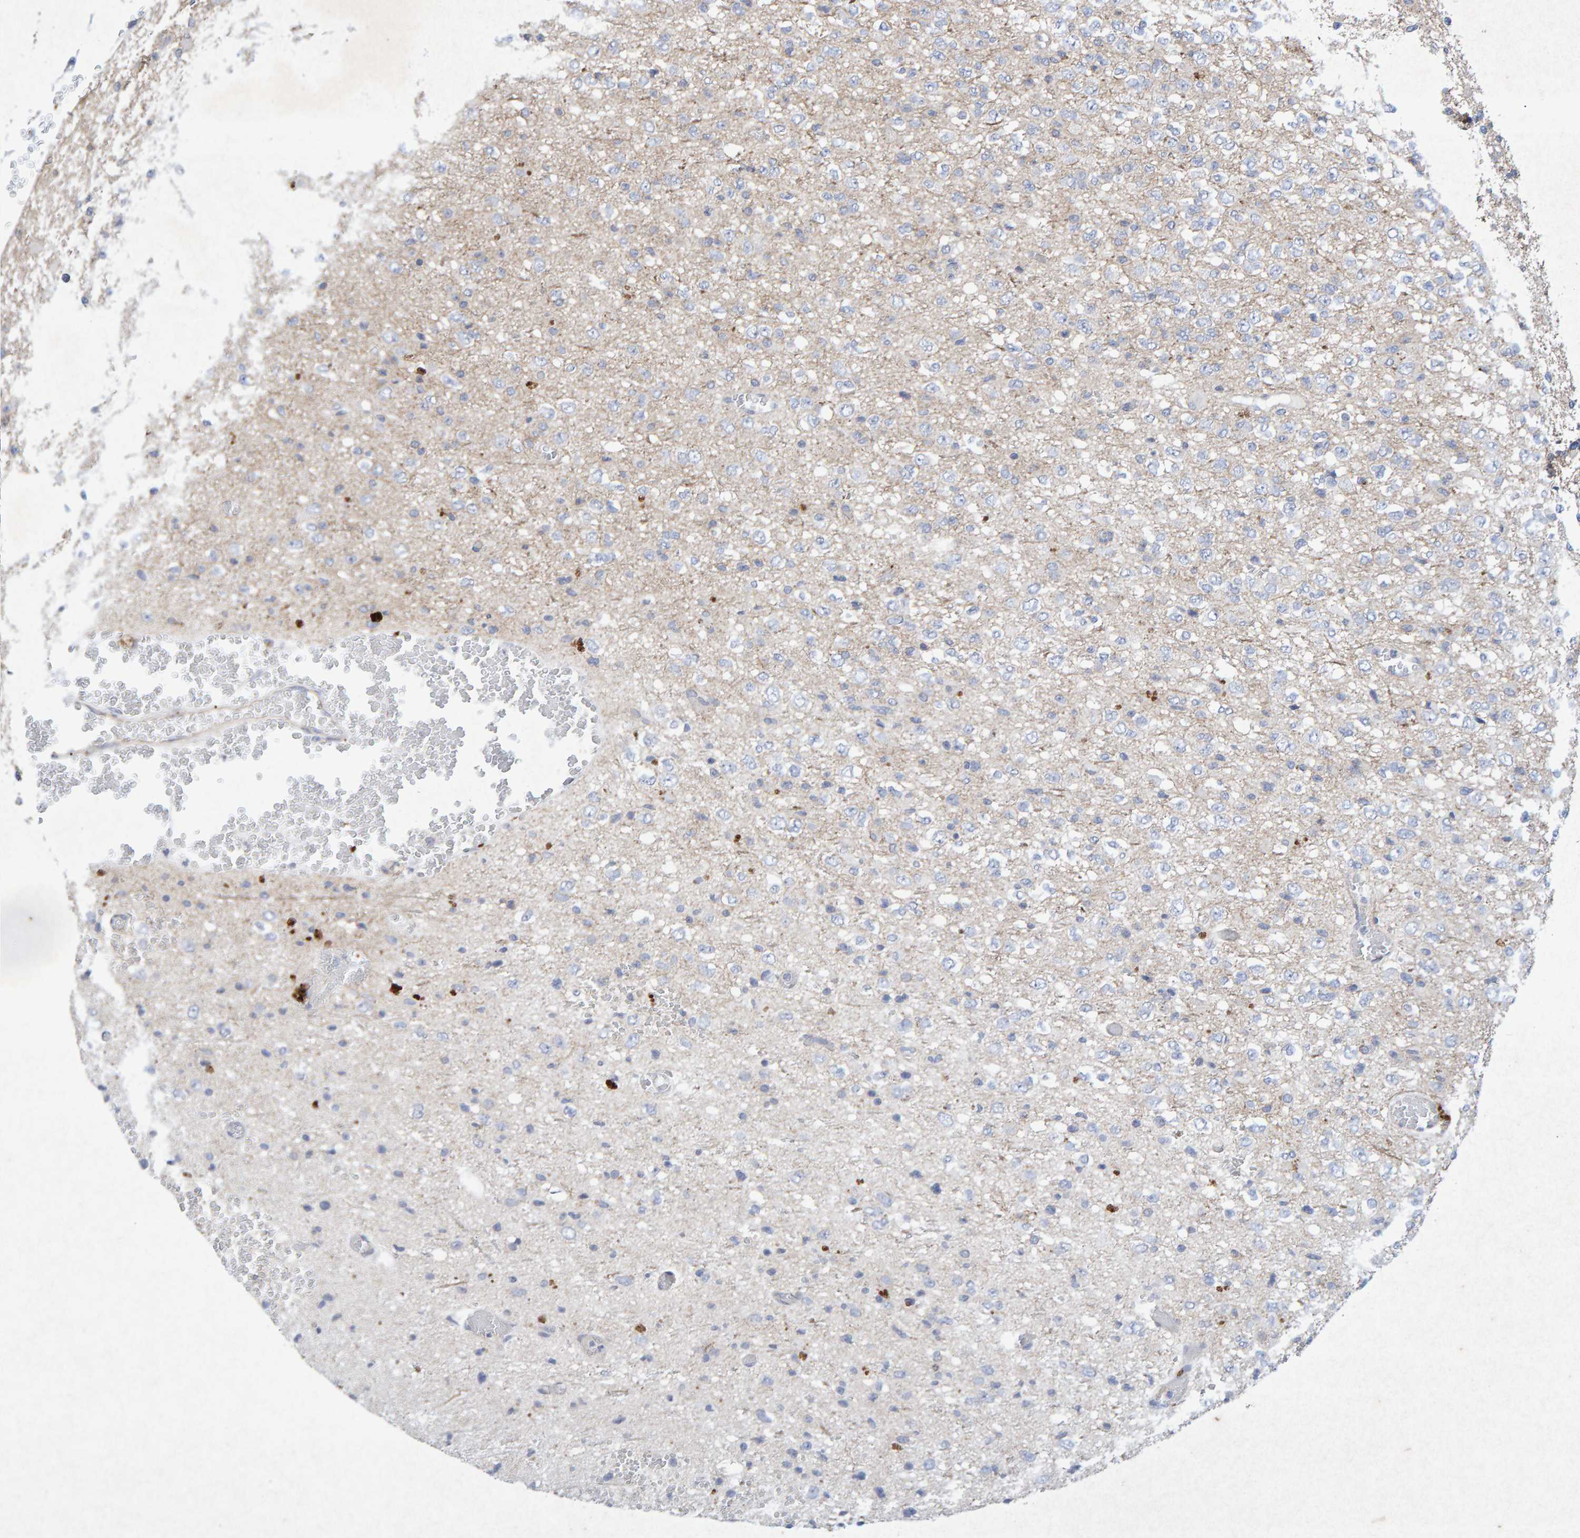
{"staining": {"intensity": "weak", "quantity": "<25%", "location": "cytoplasmic/membranous"}, "tissue": "glioma", "cell_type": "Tumor cells", "image_type": "cancer", "snomed": [{"axis": "morphology", "description": "Glioma, malignant, High grade"}, {"axis": "topography", "description": "pancreas cauda"}], "caption": "Tumor cells are negative for brown protein staining in malignant glioma (high-grade). (Stains: DAB (3,3'-diaminobenzidine) immunohistochemistry (IHC) with hematoxylin counter stain, Microscopy: brightfield microscopy at high magnification).", "gene": "CDH2", "patient": {"sex": "male", "age": 60}}